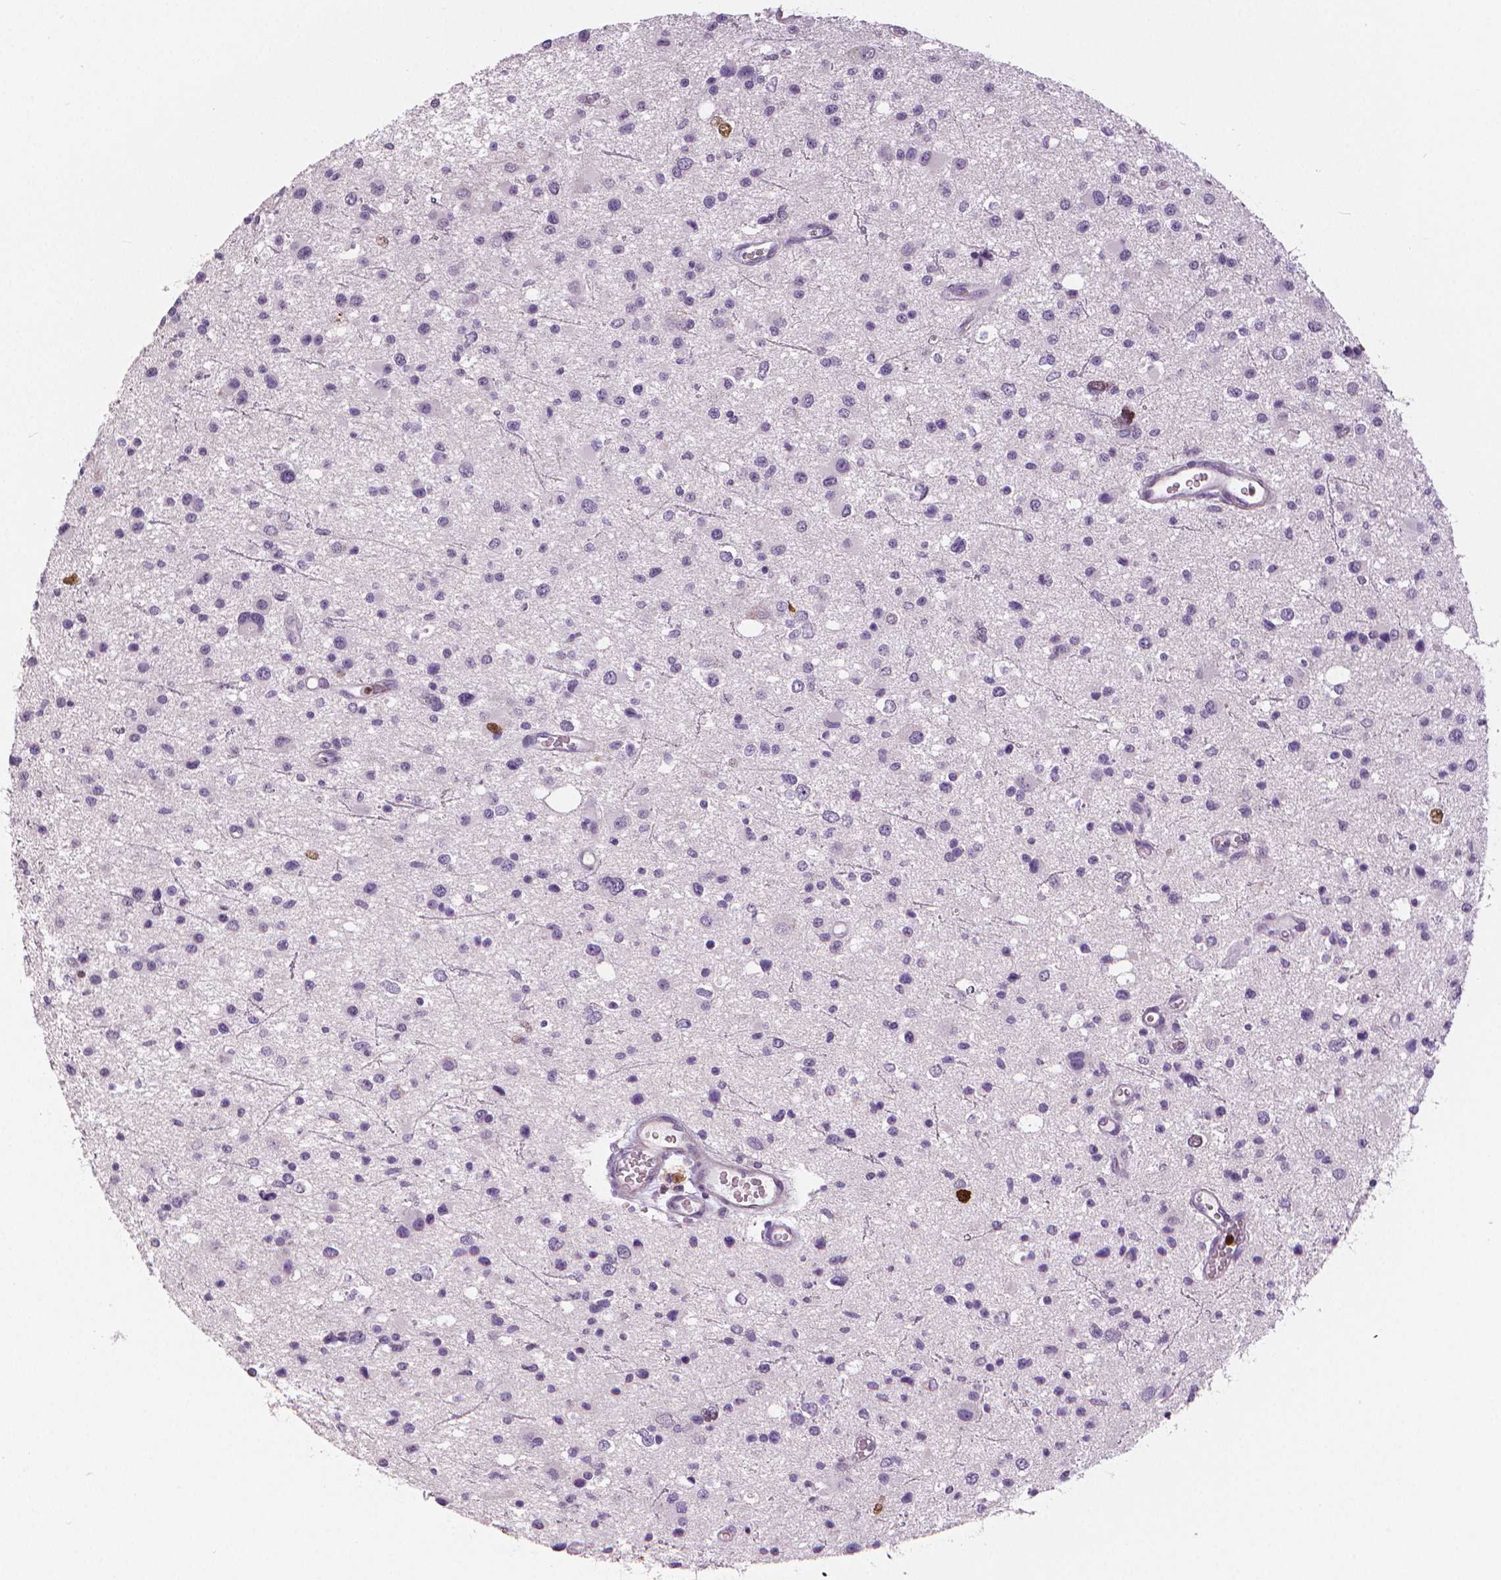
{"staining": {"intensity": "strong", "quantity": "<25%", "location": "nuclear"}, "tissue": "glioma", "cell_type": "Tumor cells", "image_type": "cancer", "snomed": [{"axis": "morphology", "description": "Glioma, malignant, Low grade"}, {"axis": "topography", "description": "Brain"}], "caption": "This is a photomicrograph of immunohistochemistry (IHC) staining of malignant glioma (low-grade), which shows strong positivity in the nuclear of tumor cells.", "gene": "MKI67", "patient": {"sex": "male", "age": 43}}